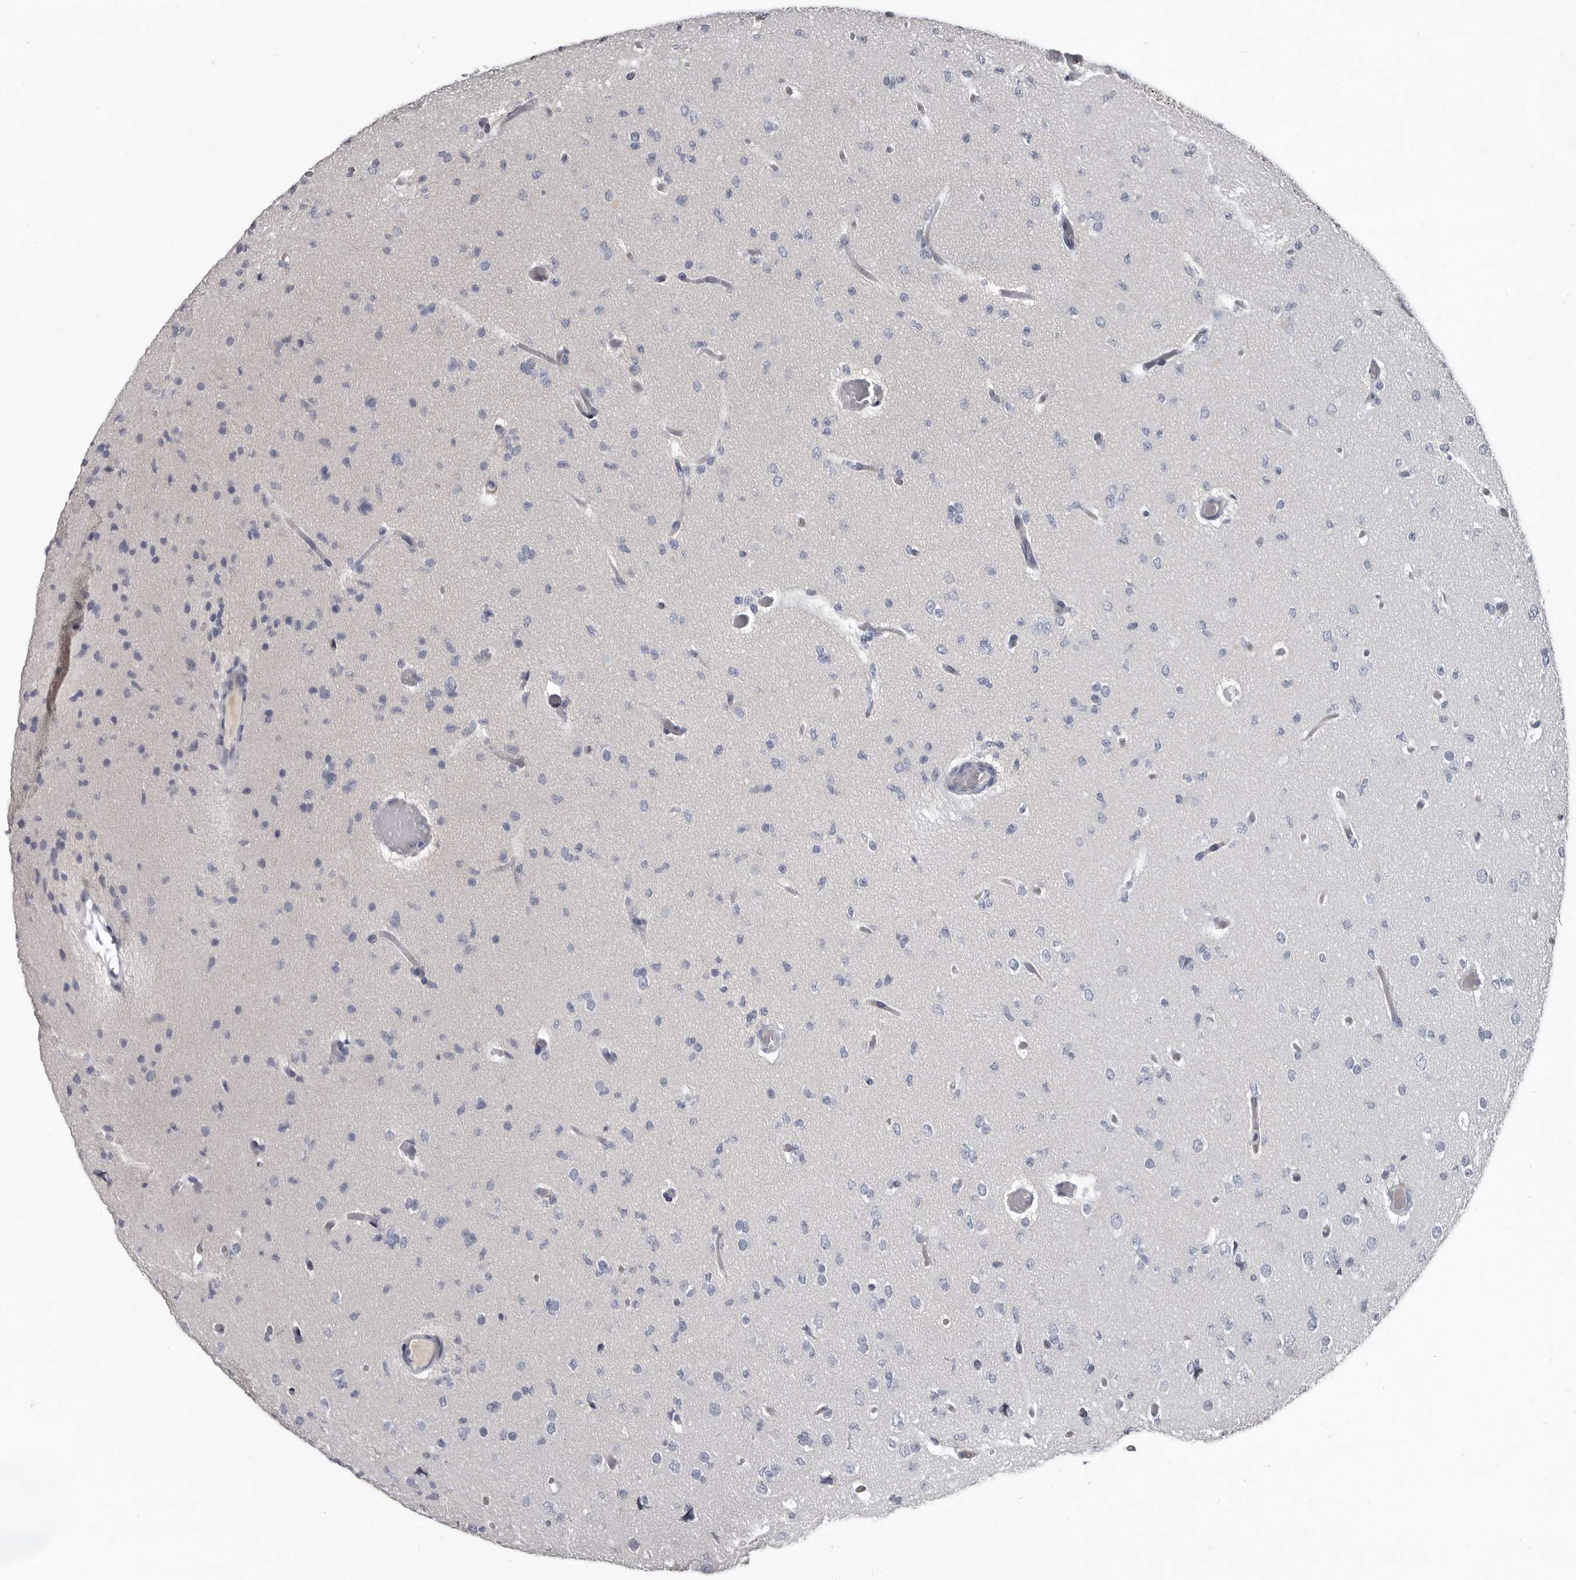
{"staining": {"intensity": "negative", "quantity": "none", "location": "none"}, "tissue": "glioma", "cell_type": "Tumor cells", "image_type": "cancer", "snomed": [{"axis": "morphology", "description": "Glioma, malignant, Low grade"}, {"axis": "topography", "description": "Brain"}], "caption": "Immunohistochemical staining of human glioma shows no significant staining in tumor cells.", "gene": "GREB1", "patient": {"sex": "female", "age": 22}}